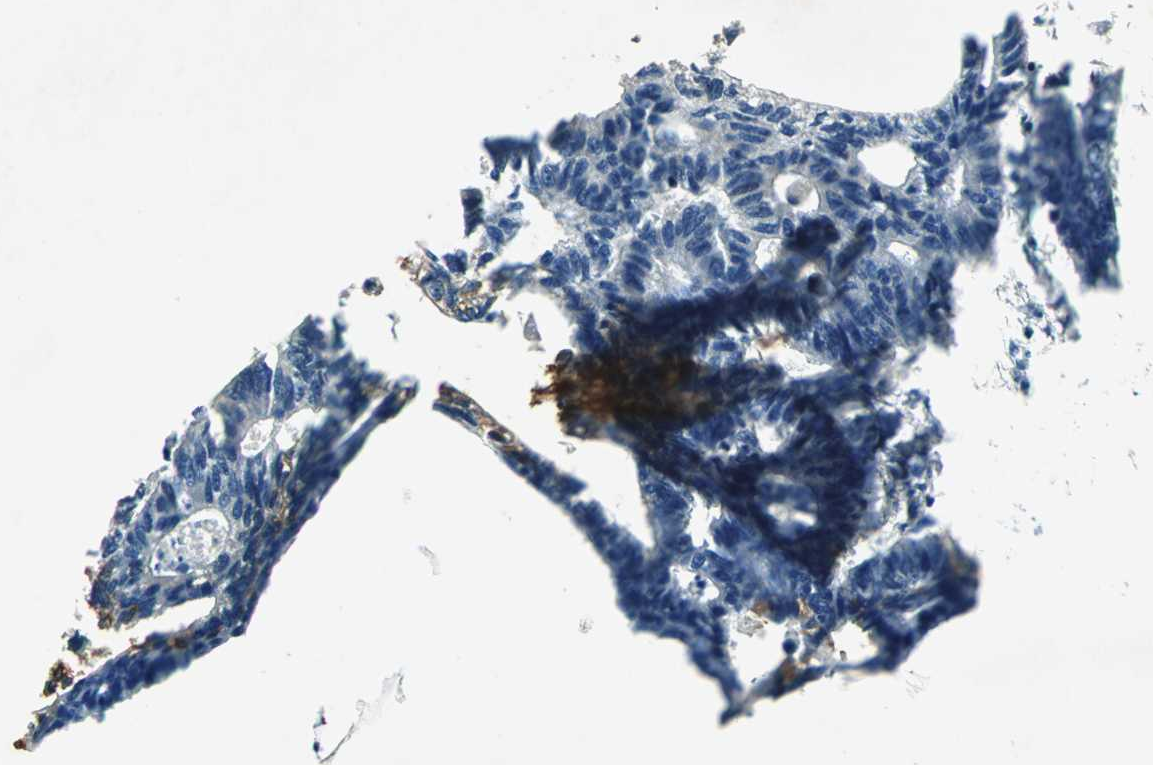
{"staining": {"intensity": "negative", "quantity": "none", "location": "none"}, "tissue": "colorectal cancer", "cell_type": "Tumor cells", "image_type": "cancer", "snomed": [{"axis": "morphology", "description": "Adenocarcinoma, NOS"}, {"axis": "topography", "description": "Colon"}], "caption": "Immunohistochemistry (IHC) histopathology image of neoplastic tissue: human colorectal cancer (adenocarcinoma) stained with DAB shows no significant protein staining in tumor cells.", "gene": "BIRC2", "patient": {"sex": "female", "age": 55}}